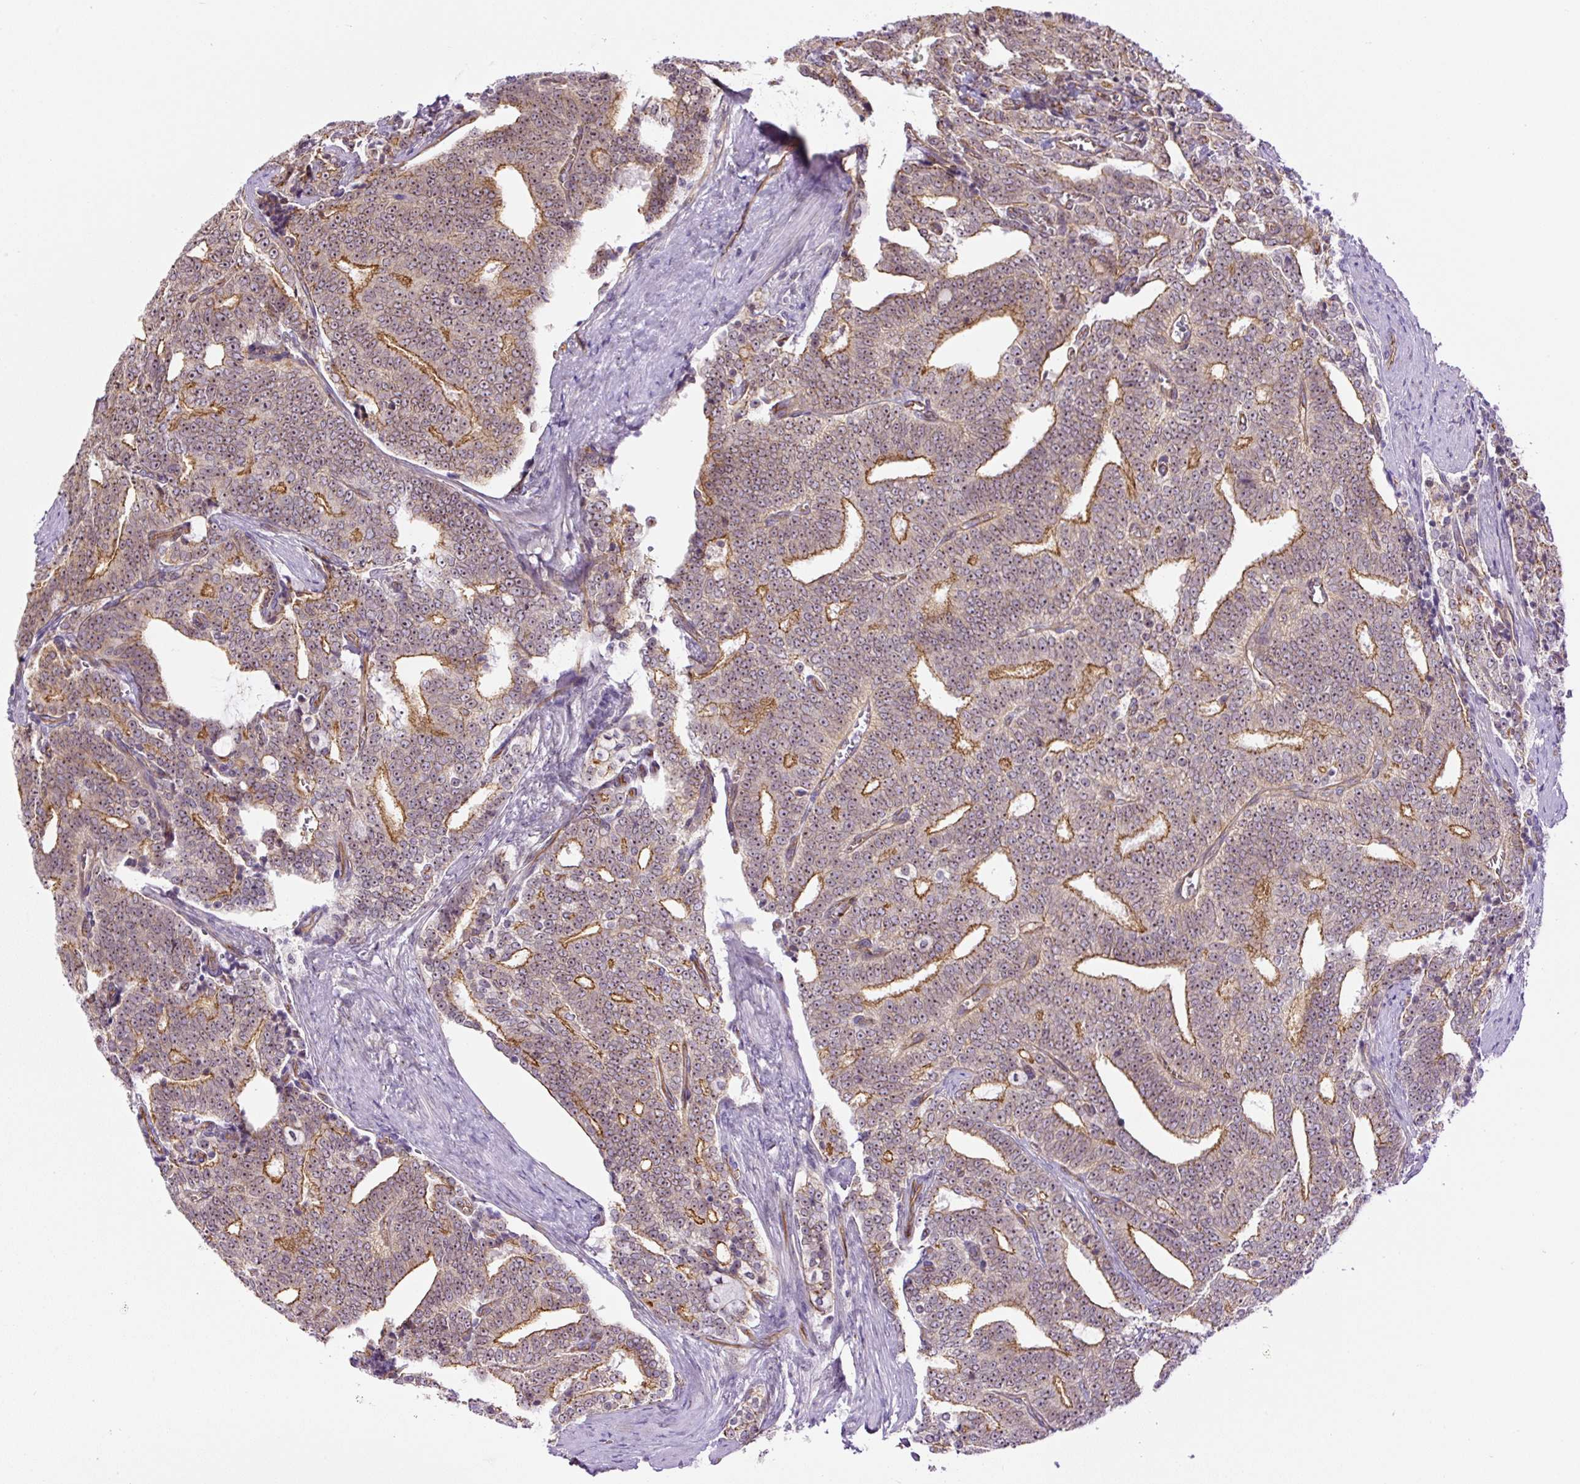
{"staining": {"intensity": "moderate", "quantity": "25%-75%", "location": "cytoplasmic/membranous,nuclear"}, "tissue": "prostate cancer", "cell_type": "Tumor cells", "image_type": "cancer", "snomed": [{"axis": "morphology", "description": "Adenocarcinoma, High grade"}, {"axis": "topography", "description": "Prostate and seminal vesicle, NOS"}], "caption": "Tumor cells demonstrate moderate cytoplasmic/membranous and nuclear staining in about 25%-75% of cells in prostate adenocarcinoma (high-grade).", "gene": "MYO5C", "patient": {"sex": "male", "age": 67}}